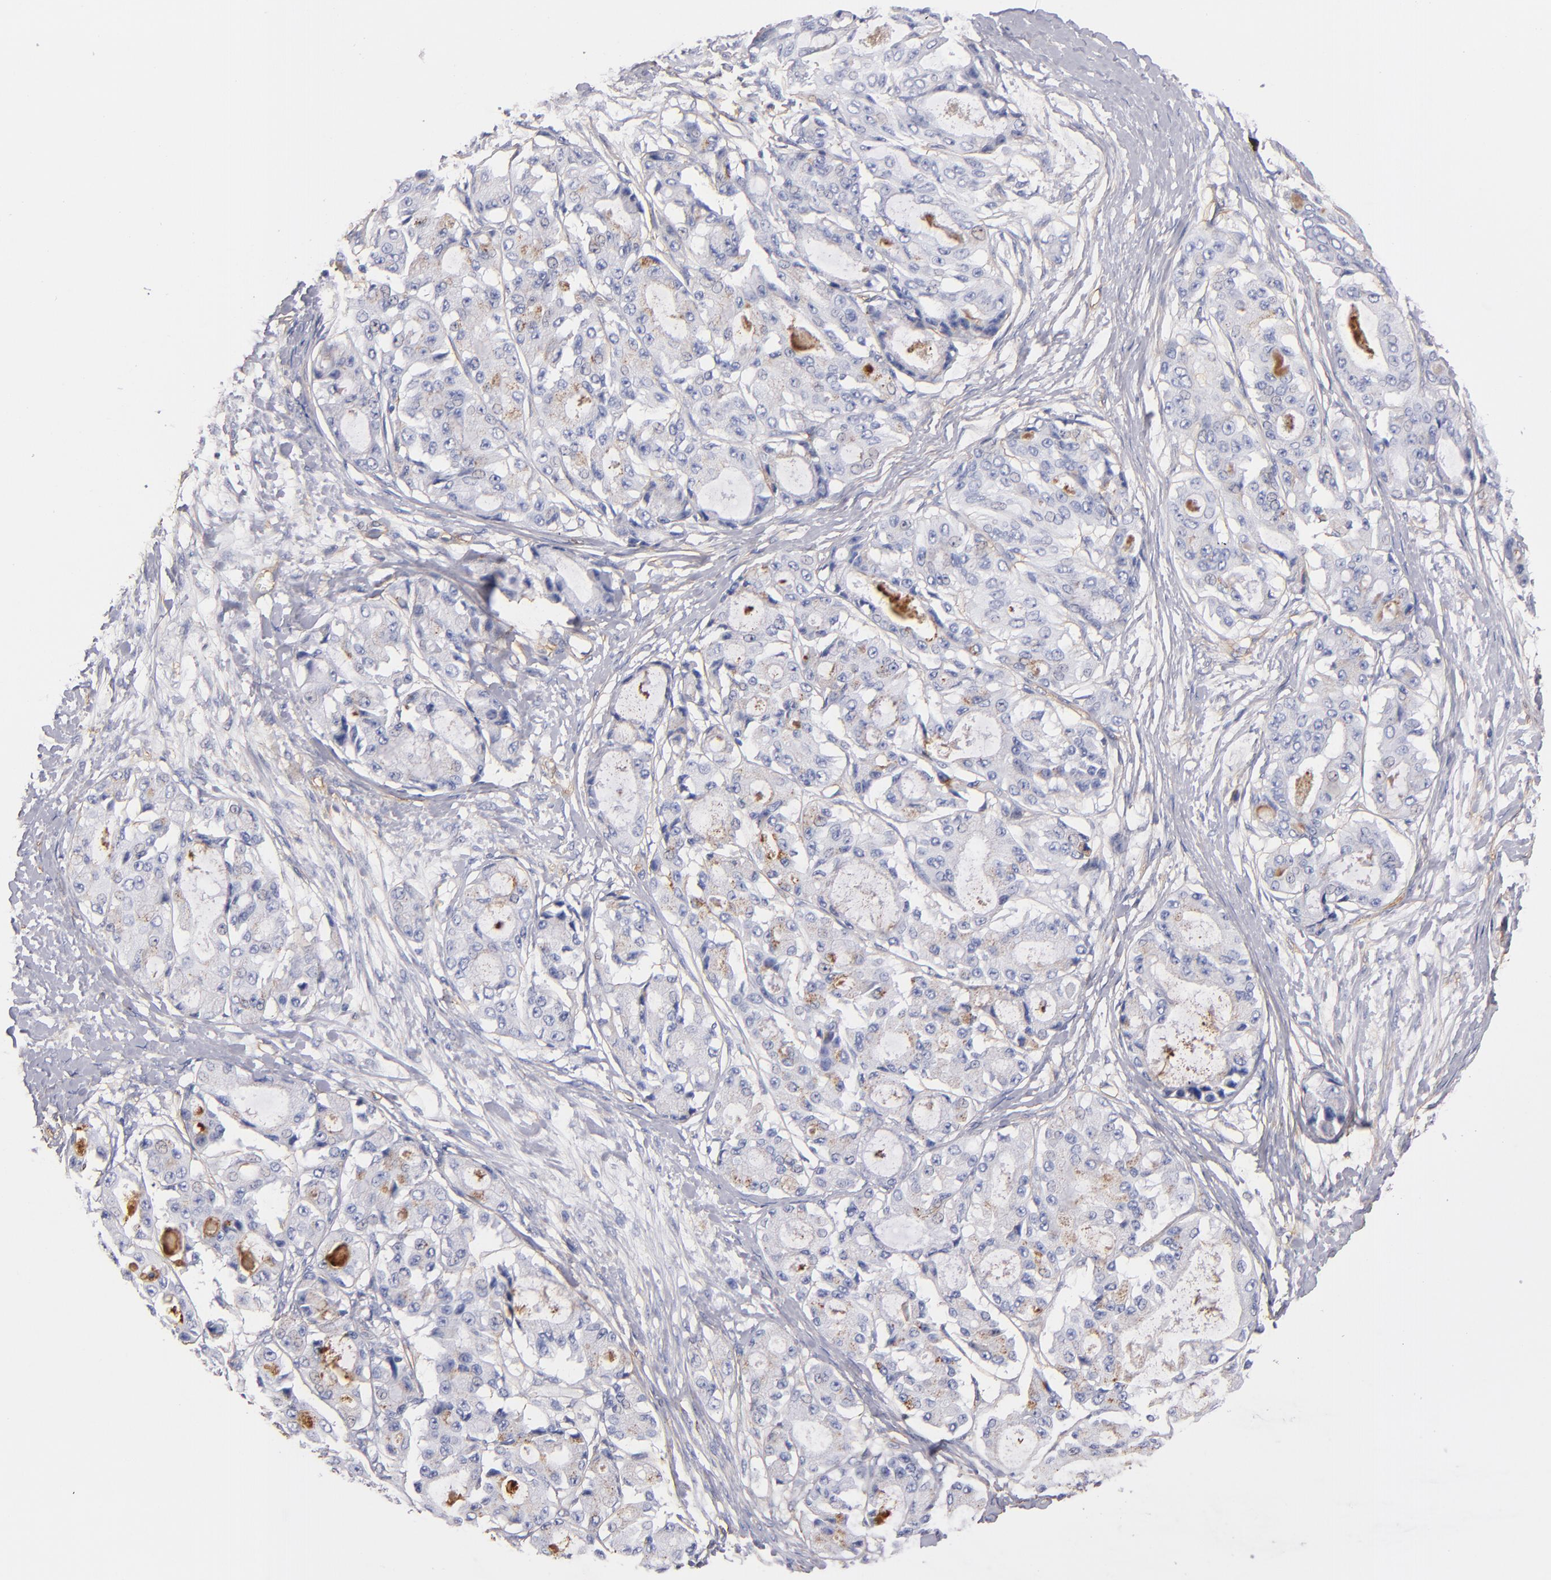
{"staining": {"intensity": "weak", "quantity": "<25%", "location": "cytoplasmic/membranous"}, "tissue": "ovarian cancer", "cell_type": "Tumor cells", "image_type": "cancer", "snomed": [{"axis": "morphology", "description": "Carcinoma, endometroid"}, {"axis": "topography", "description": "Ovary"}], "caption": "This is an immunohistochemistry (IHC) photomicrograph of human ovarian cancer (endometroid carcinoma). There is no positivity in tumor cells.", "gene": "LAMC1", "patient": {"sex": "female", "age": 61}}